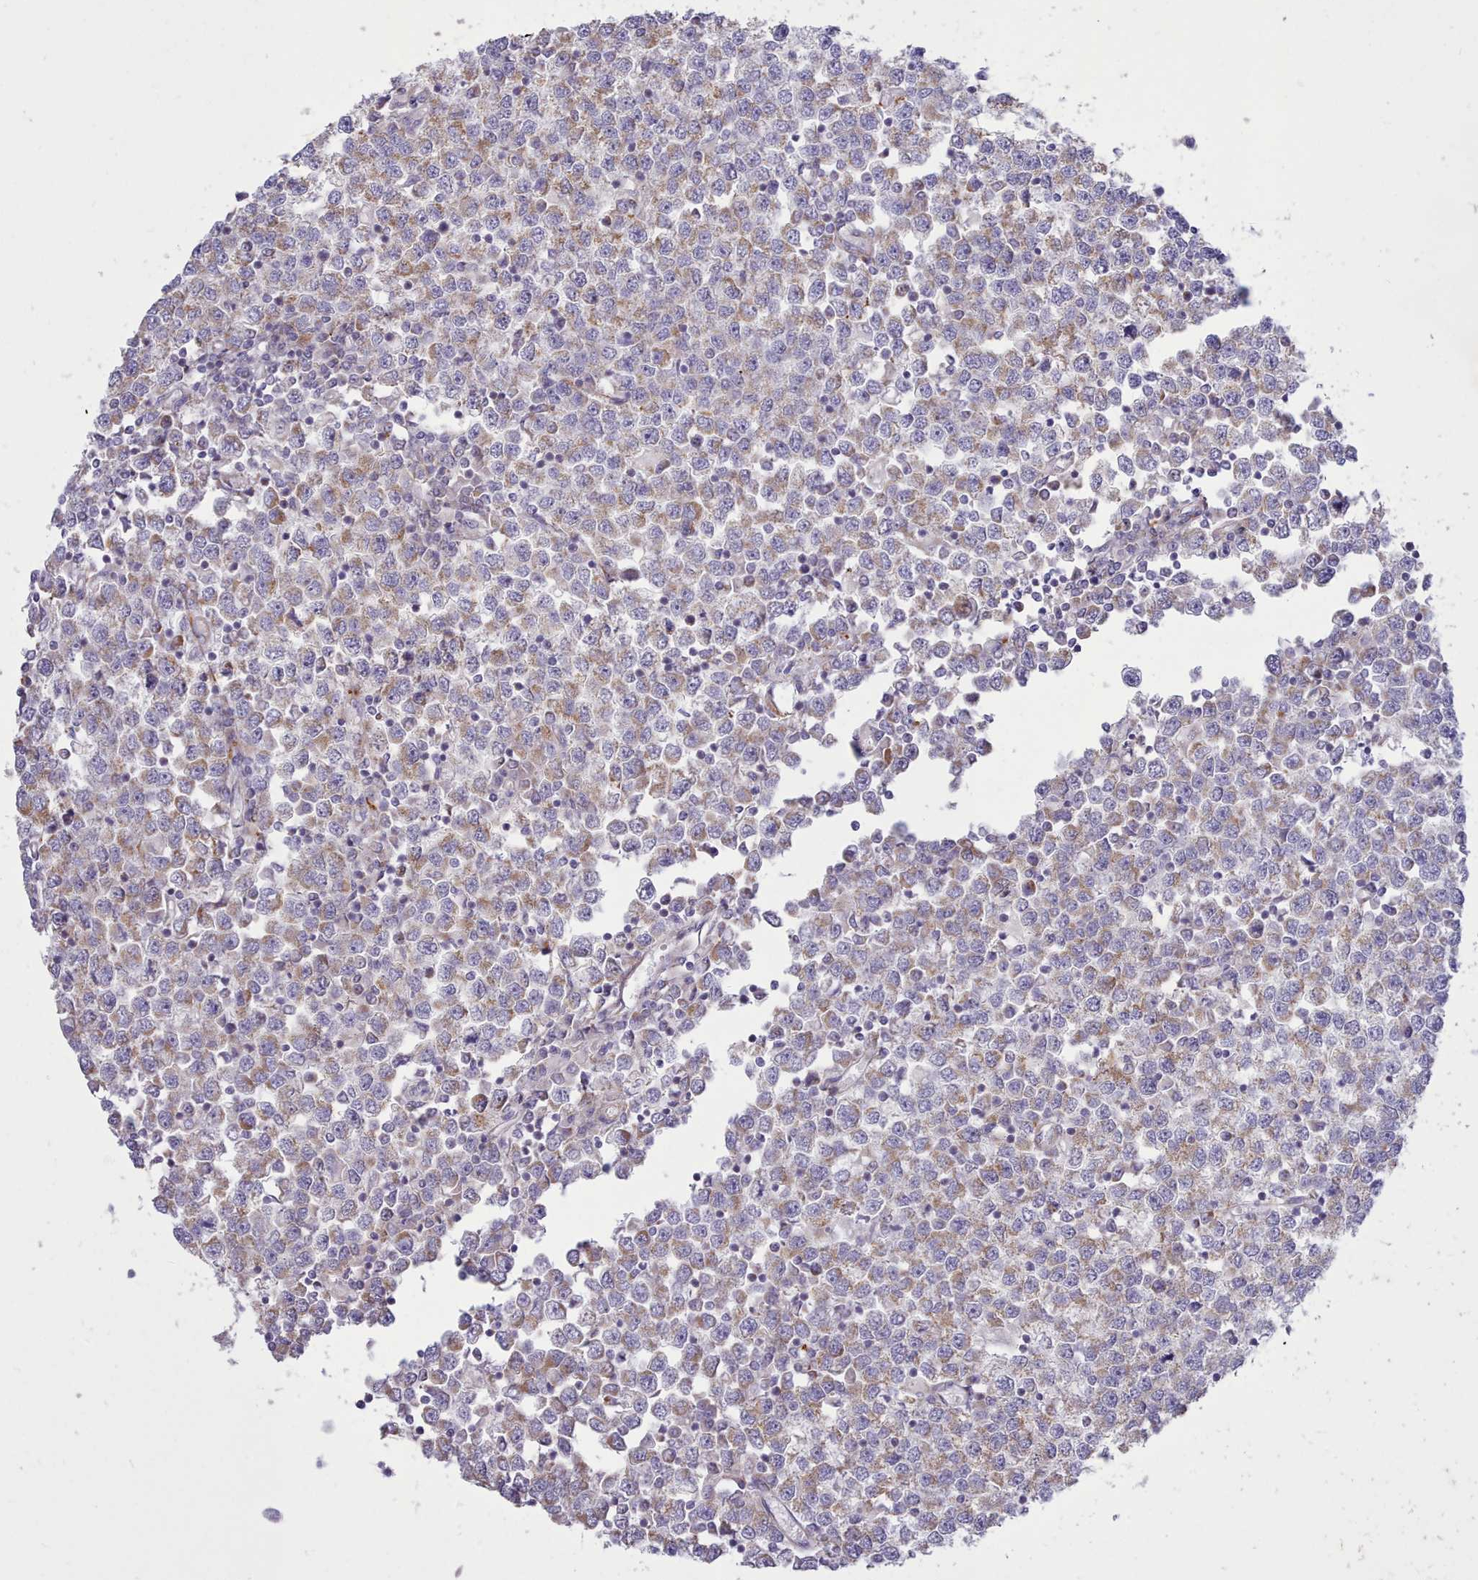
{"staining": {"intensity": "weak", "quantity": ">75%", "location": "cytoplasmic/membranous"}, "tissue": "testis cancer", "cell_type": "Tumor cells", "image_type": "cancer", "snomed": [{"axis": "morphology", "description": "Seminoma, NOS"}, {"axis": "topography", "description": "Testis"}], "caption": "The image demonstrates a brown stain indicating the presence of a protein in the cytoplasmic/membranous of tumor cells in seminoma (testis).", "gene": "MRPL21", "patient": {"sex": "male", "age": 65}}